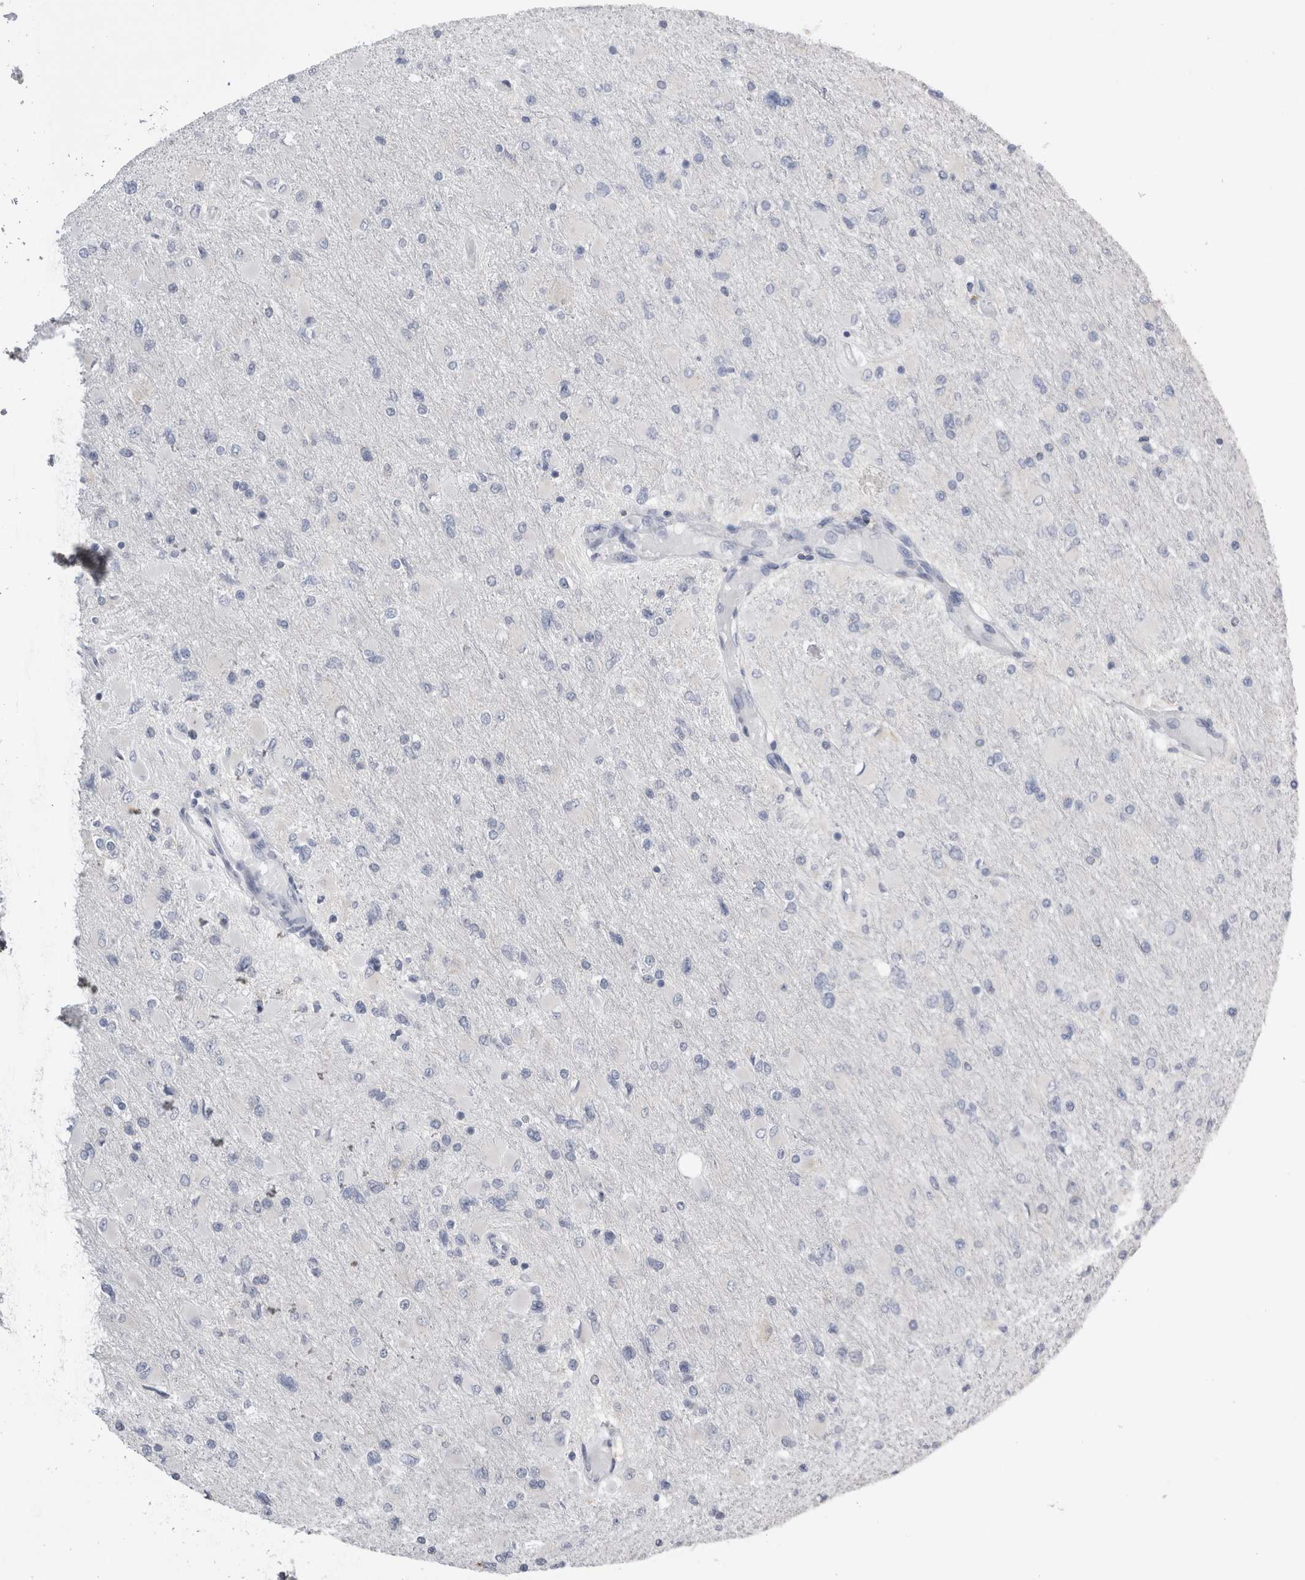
{"staining": {"intensity": "negative", "quantity": "none", "location": "none"}, "tissue": "glioma", "cell_type": "Tumor cells", "image_type": "cancer", "snomed": [{"axis": "morphology", "description": "Glioma, malignant, High grade"}, {"axis": "topography", "description": "Cerebral cortex"}], "caption": "An immunohistochemistry histopathology image of malignant glioma (high-grade) is shown. There is no staining in tumor cells of malignant glioma (high-grade).", "gene": "DHRS4", "patient": {"sex": "female", "age": 36}}